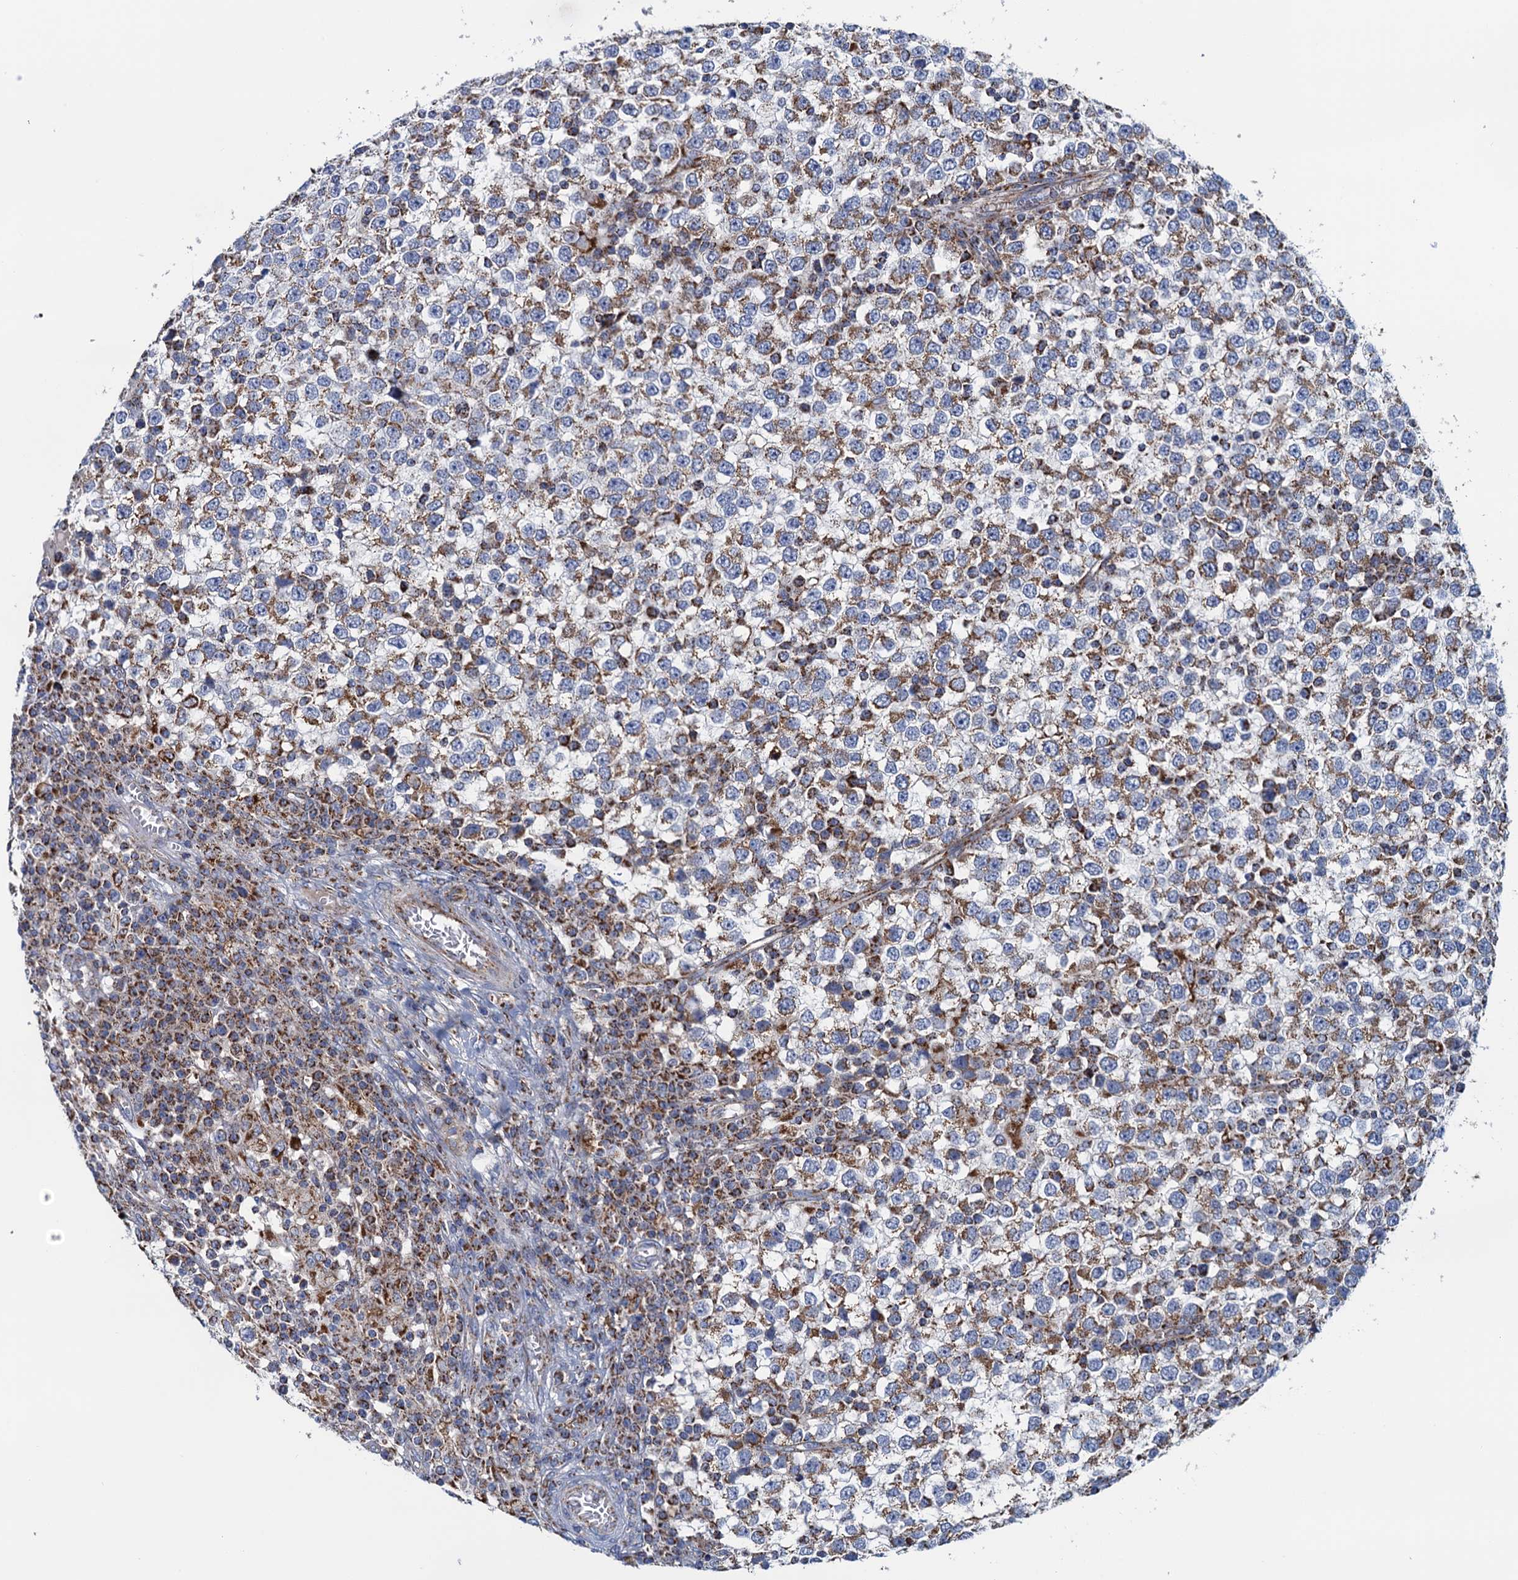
{"staining": {"intensity": "moderate", "quantity": "25%-75%", "location": "cytoplasmic/membranous"}, "tissue": "testis cancer", "cell_type": "Tumor cells", "image_type": "cancer", "snomed": [{"axis": "morphology", "description": "Seminoma, NOS"}, {"axis": "topography", "description": "Testis"}], "caption": "Immunohistochemical staining of testis seminoma exhibits moderate cytoplasmic/membranous protein staining in about 25%-75% of tumor cells.", "gene": "GTPBP3", "patient": {"sex": "male", "age": 65}}